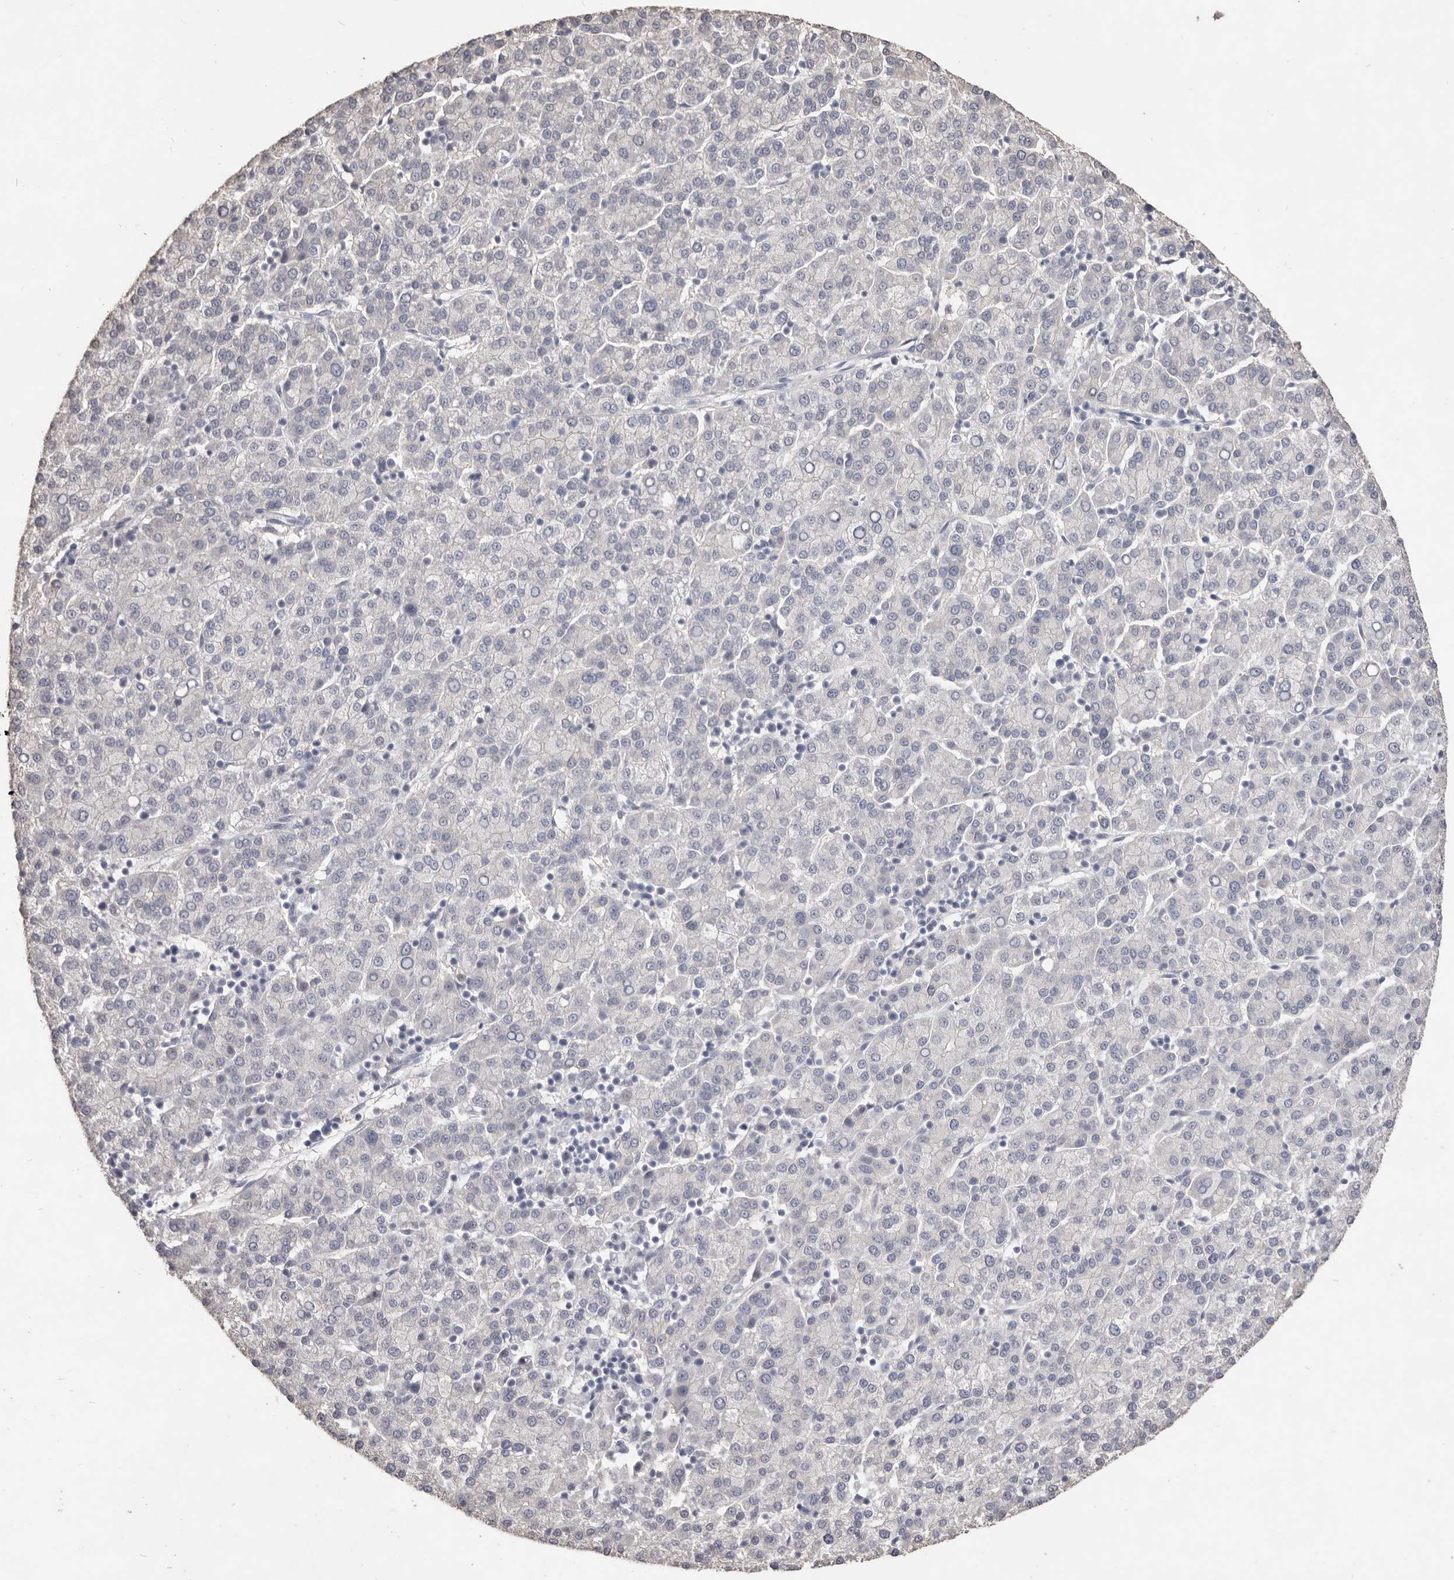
{"staining": {"intensity": "negative", "quantity": "none", "location": "none"}, "tissue": "liver cancer", "cell_type": "Tumor cells", "image_type": "cancer", "snomed": [{"axis": "morphology", "description": "Carcinoma, Hepatocellular, NOS"}, {"axis": "topography", "description": "Liver"}], "caption": "Tumor cells are negative for protein expression in human liver cancer. Nuclei are stained in blue.", "gene": "ZYG11B", "patient": {"sex": "female", "age": 58}}